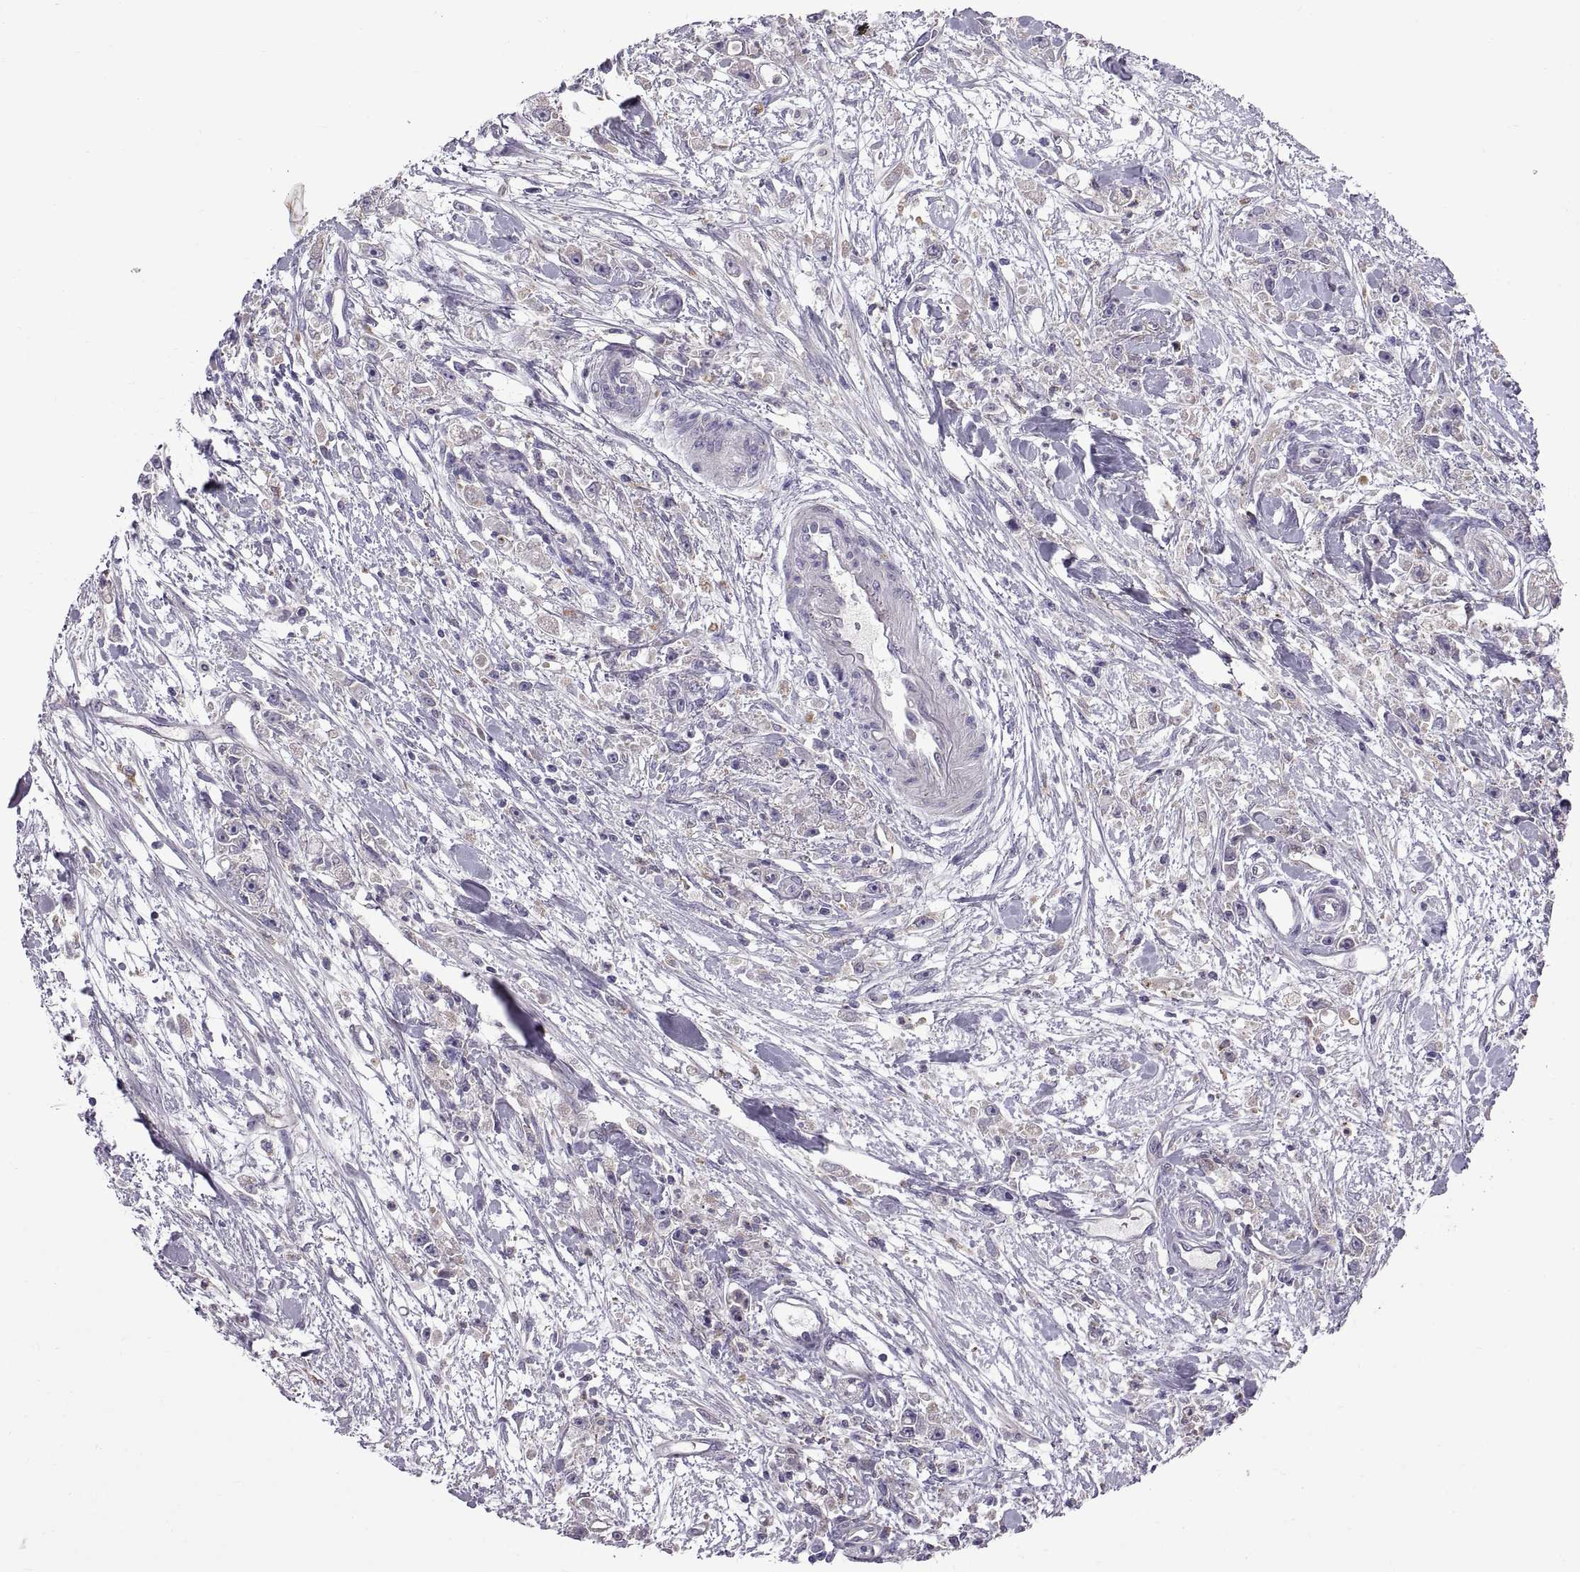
{"staining": {"intensity": "negative", "quantity": "none", "location": "none"}, "tissue": "stomach cancer", "cell_type": "Tumor cells", "image_type": "cancer", "snomed": [{"axis": "morphology", "description": "Adenocarcinoma, NOS"}, {"axis": "topography", "description": "Stomach"}], "caption": "Tumor cells show no significant protein expression in stomach cancer (adenocarcinoma).", "gene": "ARSL", "patient": {"sex": "female", "age": 59}}